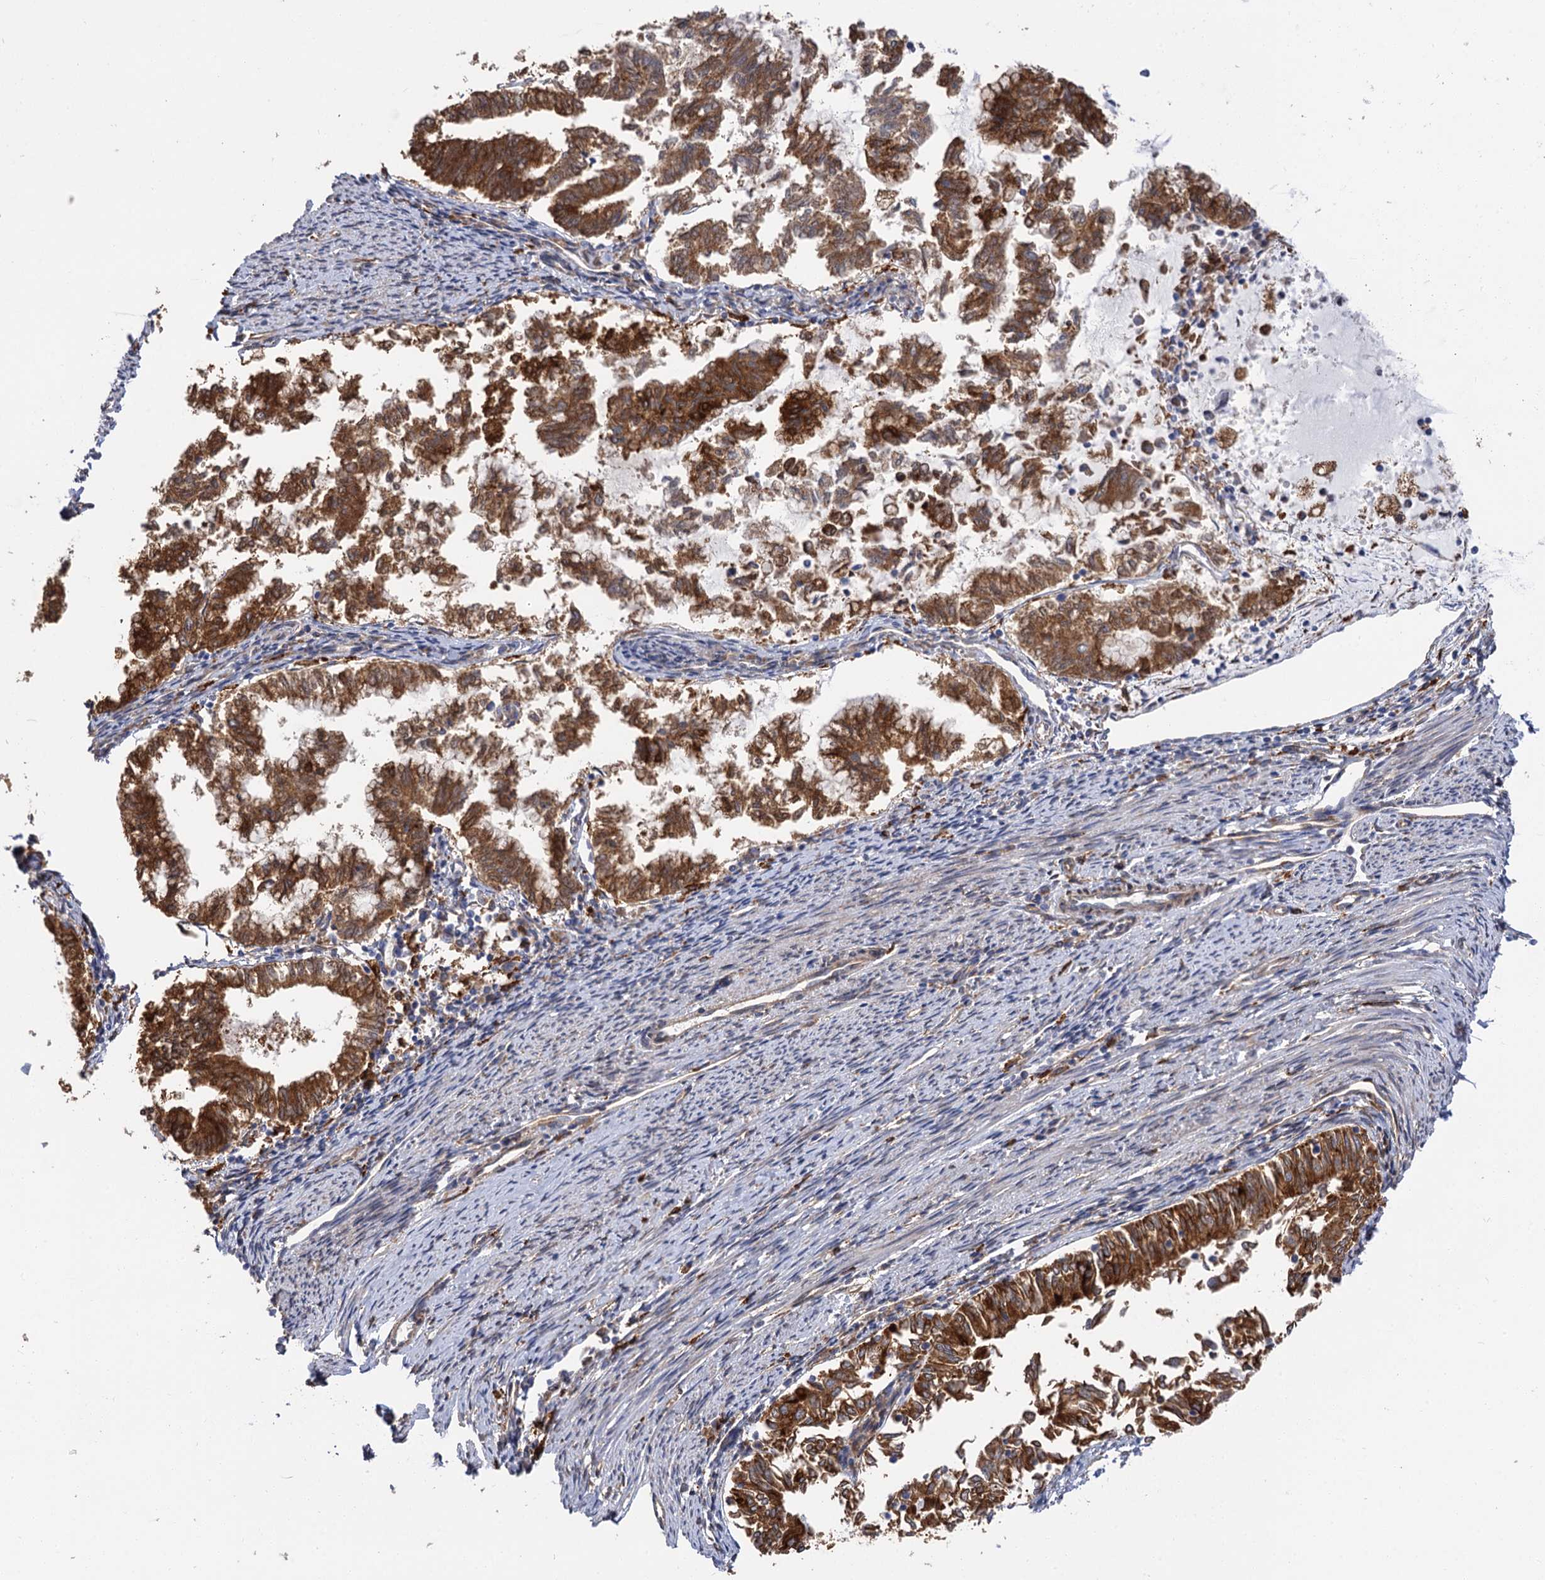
{"staining": {"intensity": "strong", "quantity": ">75%", "location": "cytoplasmic/membranous"}, "tissue": "endometrial cancer", "cell_type": "Tumor cells", "image_type": "cancer", "snomed": [{"axis": "morphology", "description": "Adenocarcinoma, NOS"}, {"axis": "topography", "description": "Endometrium"}], "caption": "The immunohistochemical stain highlights strong cytoplasmic/membranous expression in tumor cells of adenocarcinoma (endometrial) tissue. (Brightfield microscopy of DAB IHC at high magnification).", "gene": "PPIP5K2", "patient": {"sex": "female", "age": 79}}